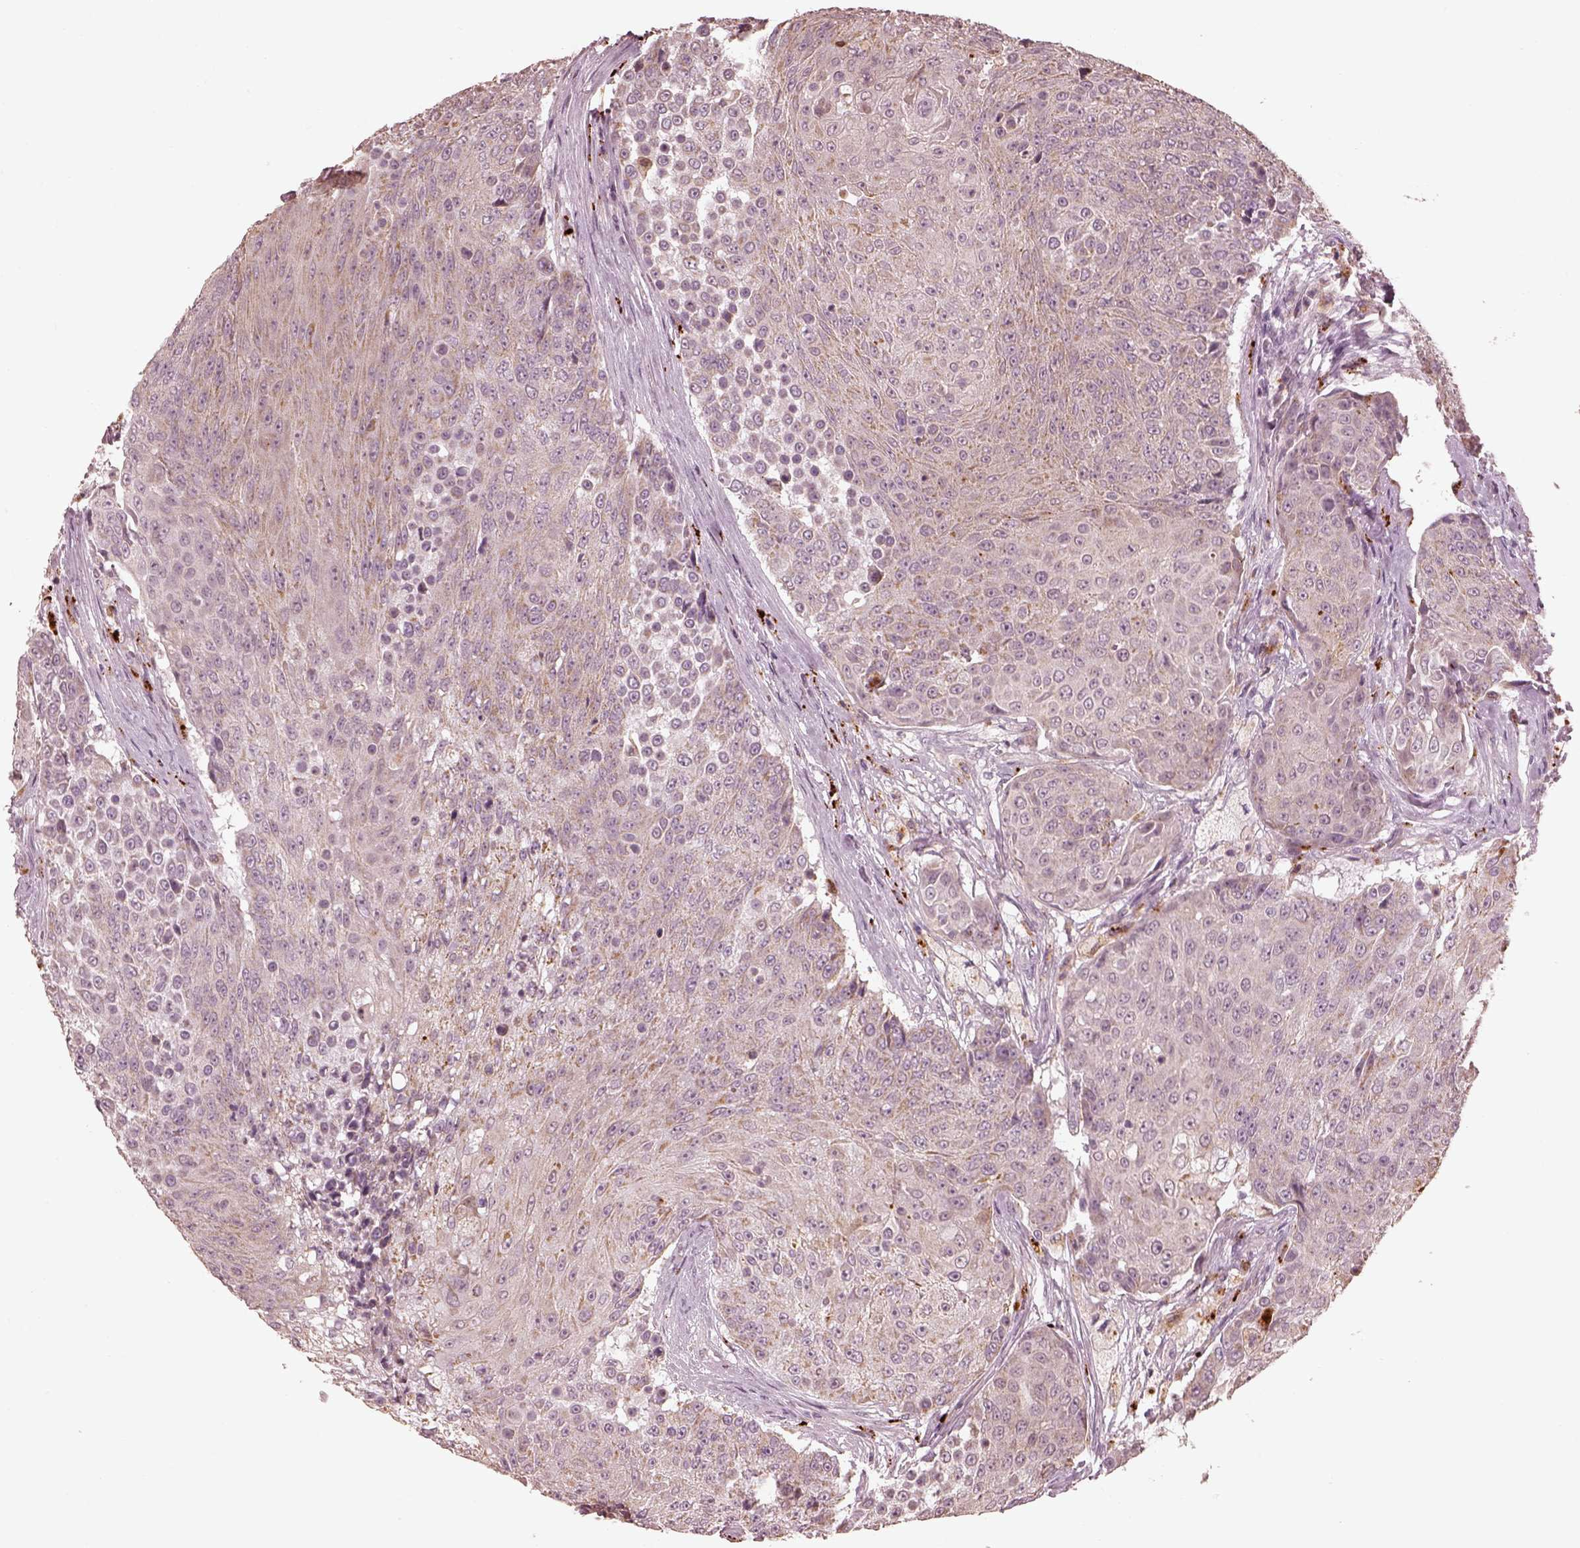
{"staining": {"intensity": "weak", "quantity": "25%-75%", "location": "cytoplasmic/membranous"}, "tissue": "urothelial cancer", "cell_type": "Tumor cells", "image_type": "cancer", "snomed": [{"axis": "morphology", "description": "Urothelial carcinoma, High grade"}, {"axis": "topography", "description": "Urinary bladder"}], "caption": "Urothelial cancer stained with IHC reveals weak cytoplasmic/membranous positivity in approximately 25%-75% of tumor cells. Using DAB (3,3'-diaminobenzidine) (brown) and hematoxylin (blue) stains, captured at high magnification using brightfield microscopy.", "gene": "SLC25A46", "patient": {"sex": "female", "age": 63}}